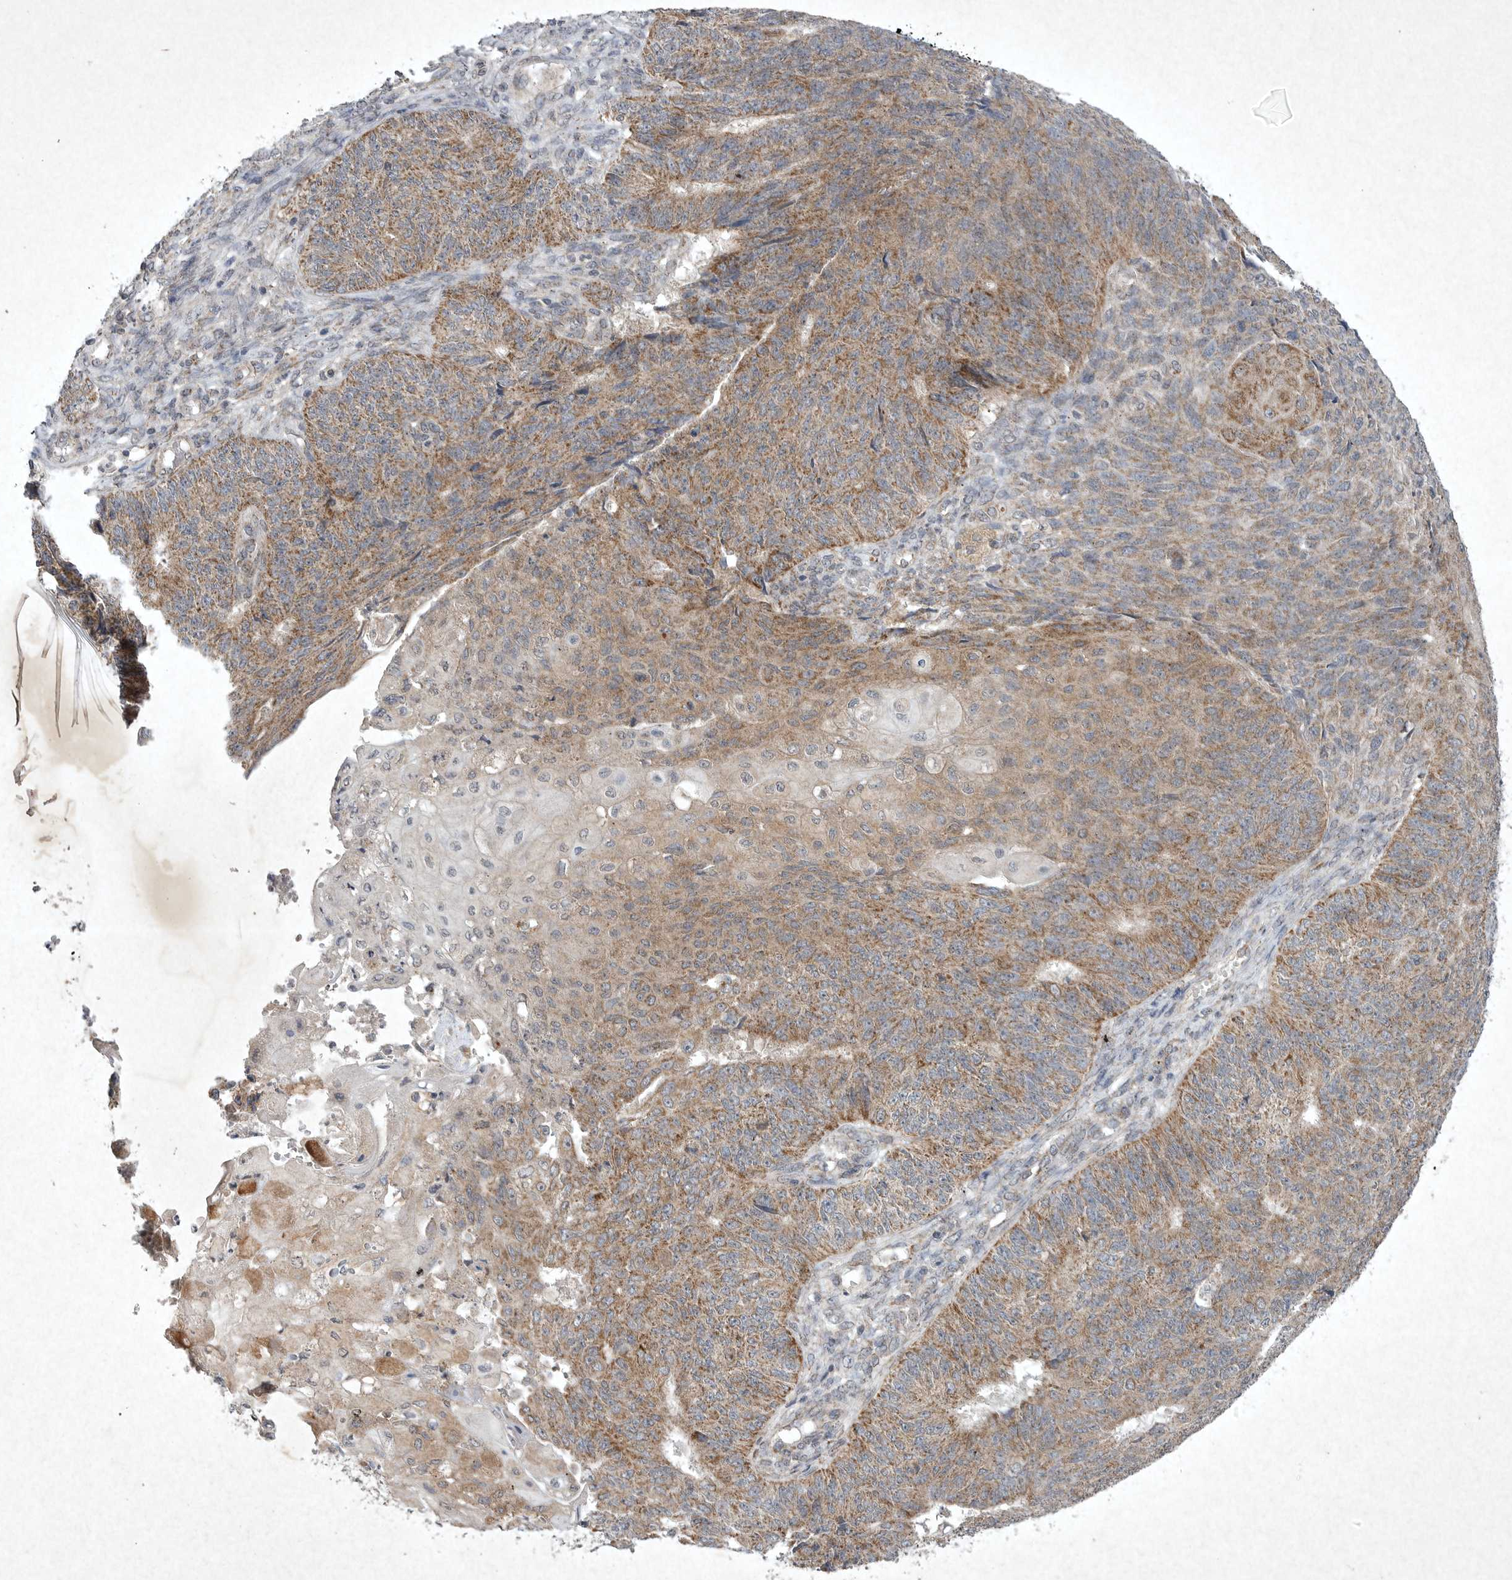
{"staining": {"intensity": "moderate", "quantity": ">75%", "location": "cytoplasmic/membranous"}, "tissue": "endometrial cancer", "cell_type": "Tumor cells", "image_type": "cancer", "snomed": [{"axis": "morphology", "description": "Adenocarcinoma, NOS"}, {"axis": "topography", "description": "Endometrium"}], "caption": "DAB immunohistochemical staining of human endometrial adenocarcinoma shows moderate cytoplasmic/membranous protein positivity in about >75% of tumor cells.", "gene": "DDR1", "patient": {"sex": "female", "age": 32}}